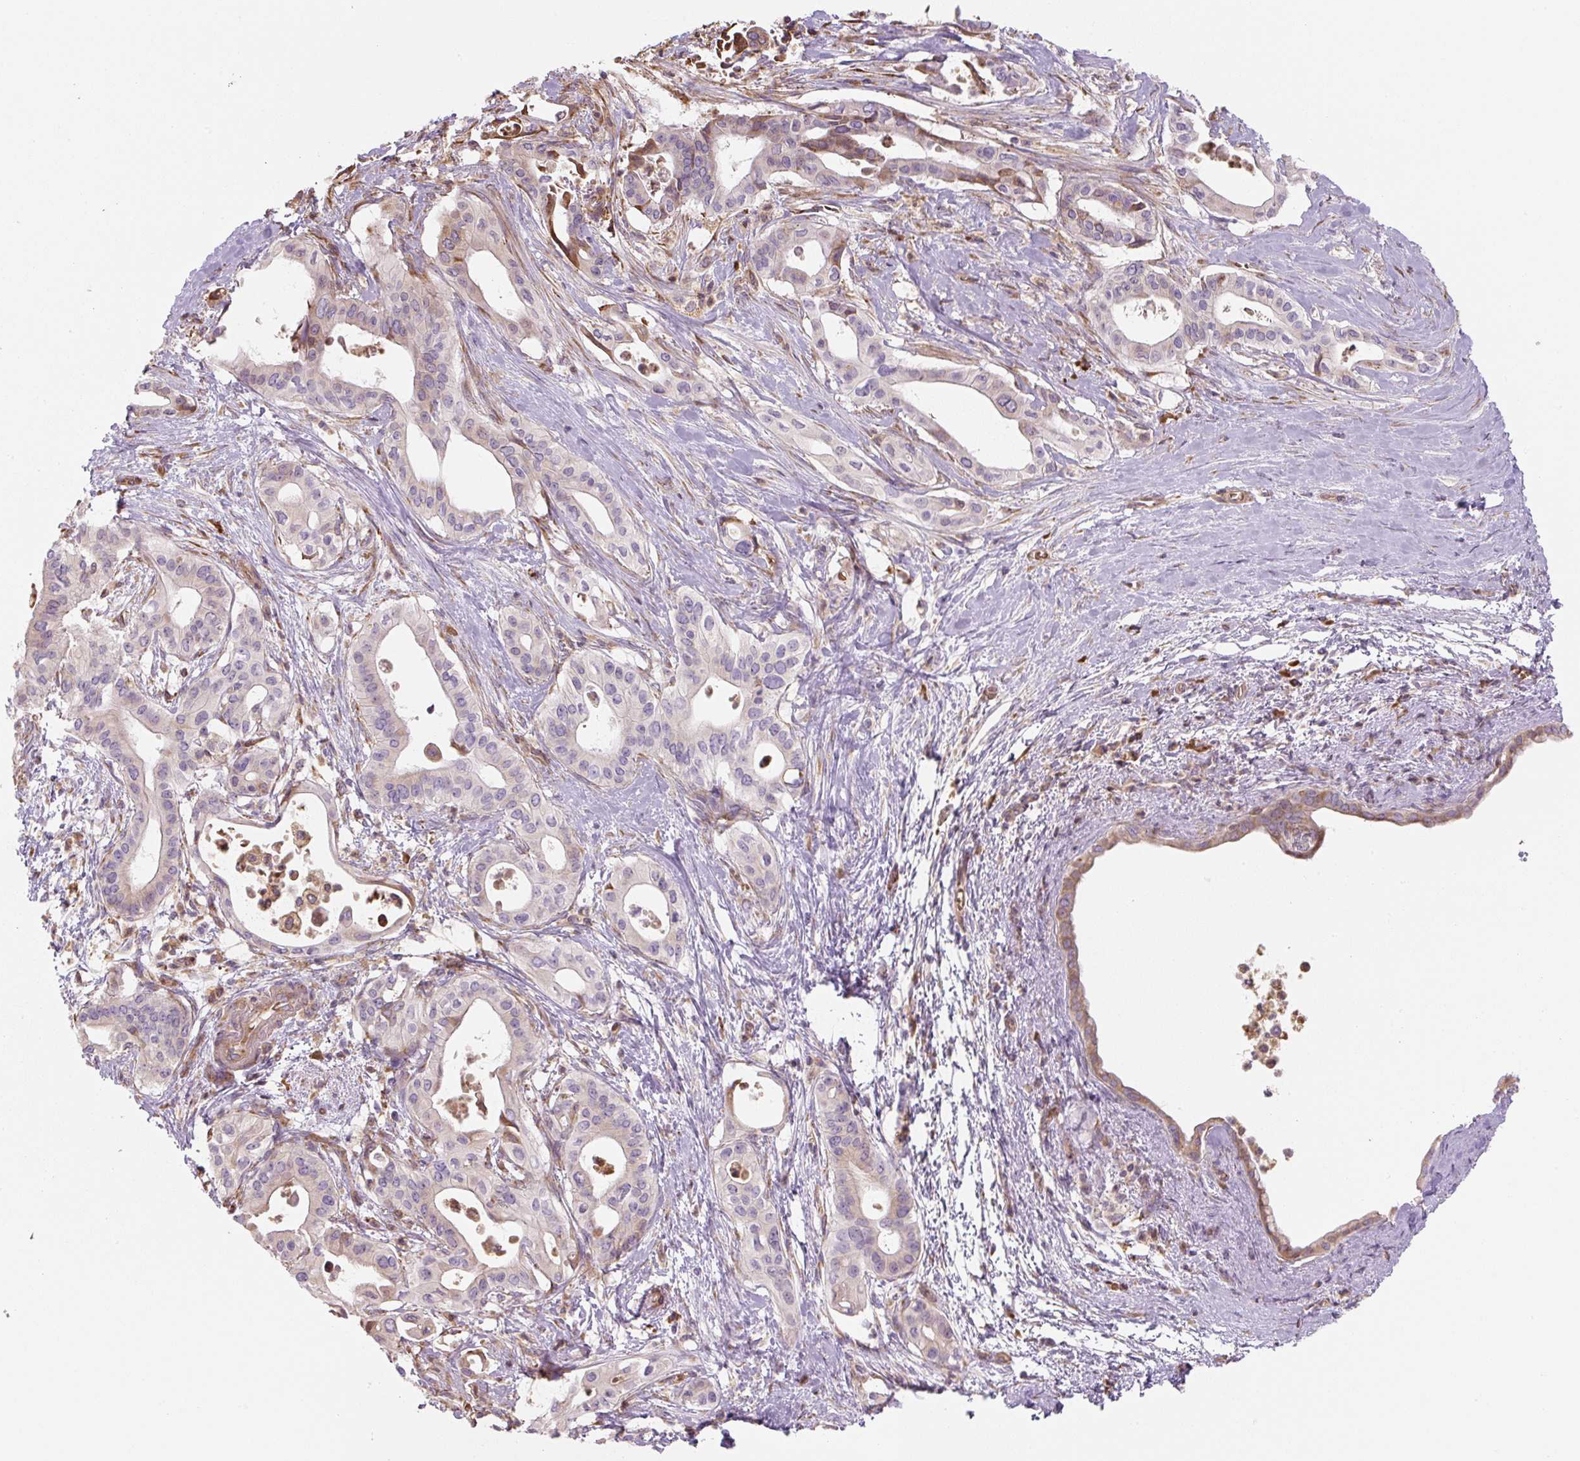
{"staining": {"intensity": "negative", "quantity": "none", "location": "none"}, "tissue": "pancreatic cancer", "cell_type": "Tumor cells", "image_type": "cancer", "snomed": [{"axis": "morphology", "description": "Adenocarcinoma, NOS"}, {"axis": "topography", "description": "Pancreas"}], "caption": "Micrograph shows no significant protein expression in tumor cells of pancreatic cancer (adenocarcinoma). Brightfield microscopy of IHC stained with DAB (3,3'-diaminobenzidine) (brown) and hematoxylin (blue), captured at high magnification.", "gene": "RASA1", "patient": {"sex": "female", "age": 77}}